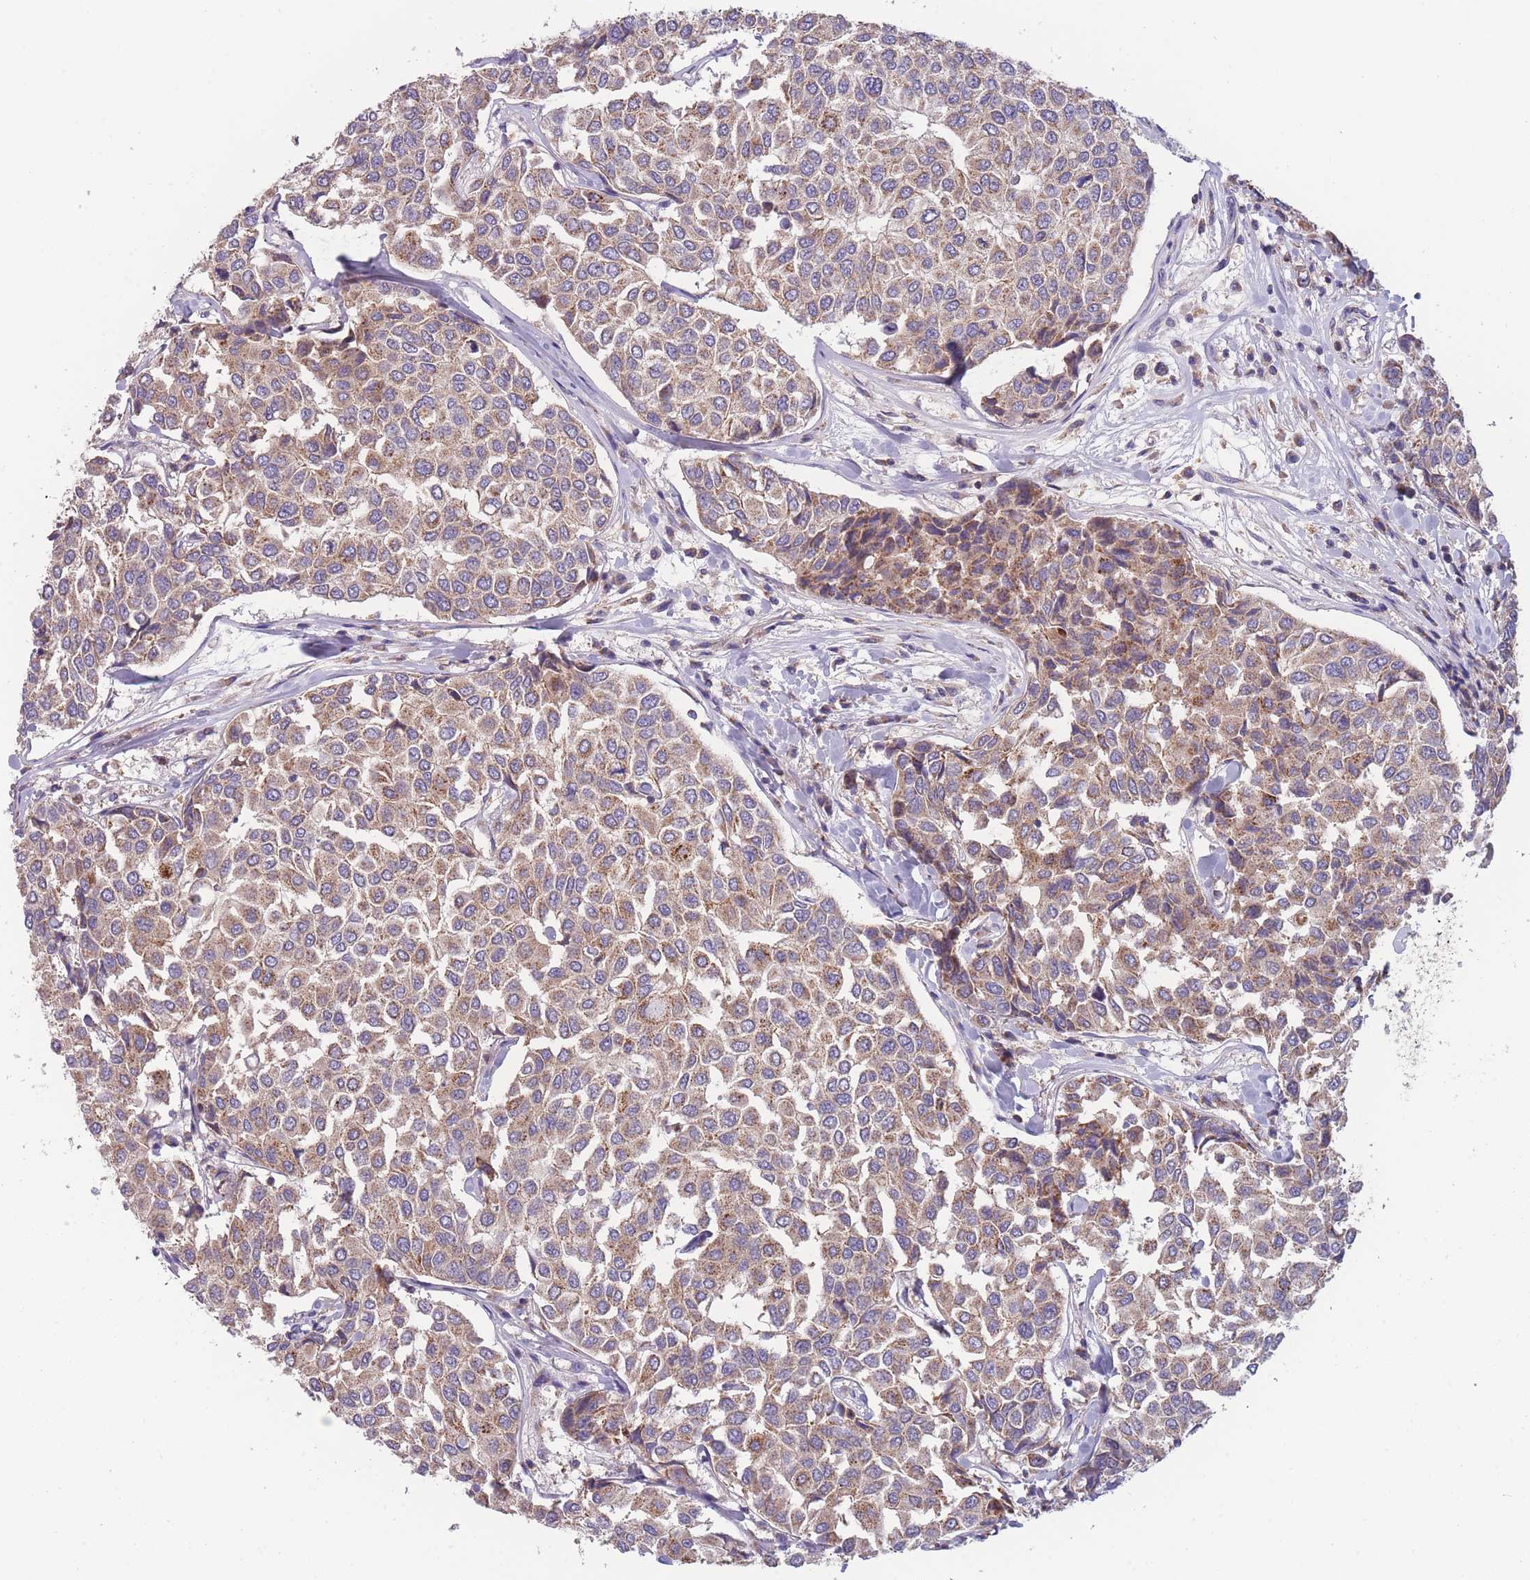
{"staining": {"intensity": "weak", "quantity": ">75%", "location": "cytoplasmic/membranous"}, "tissue": "breast cancer", "cell_type": "Tumor cells", "image_type": "cancer", "snomed": [{"axis": "morphology", "description": "Duct carcinoma"}, {"axis": "topography", "description": "Breast"}], "caption": "Weak cytoplasmic/membranous expression is seen in about >75% of tumor cells in breast invasive ductal carcinoma.", "gene": "SLC25A42", "patient": {"sex": "female", "age": 55}}